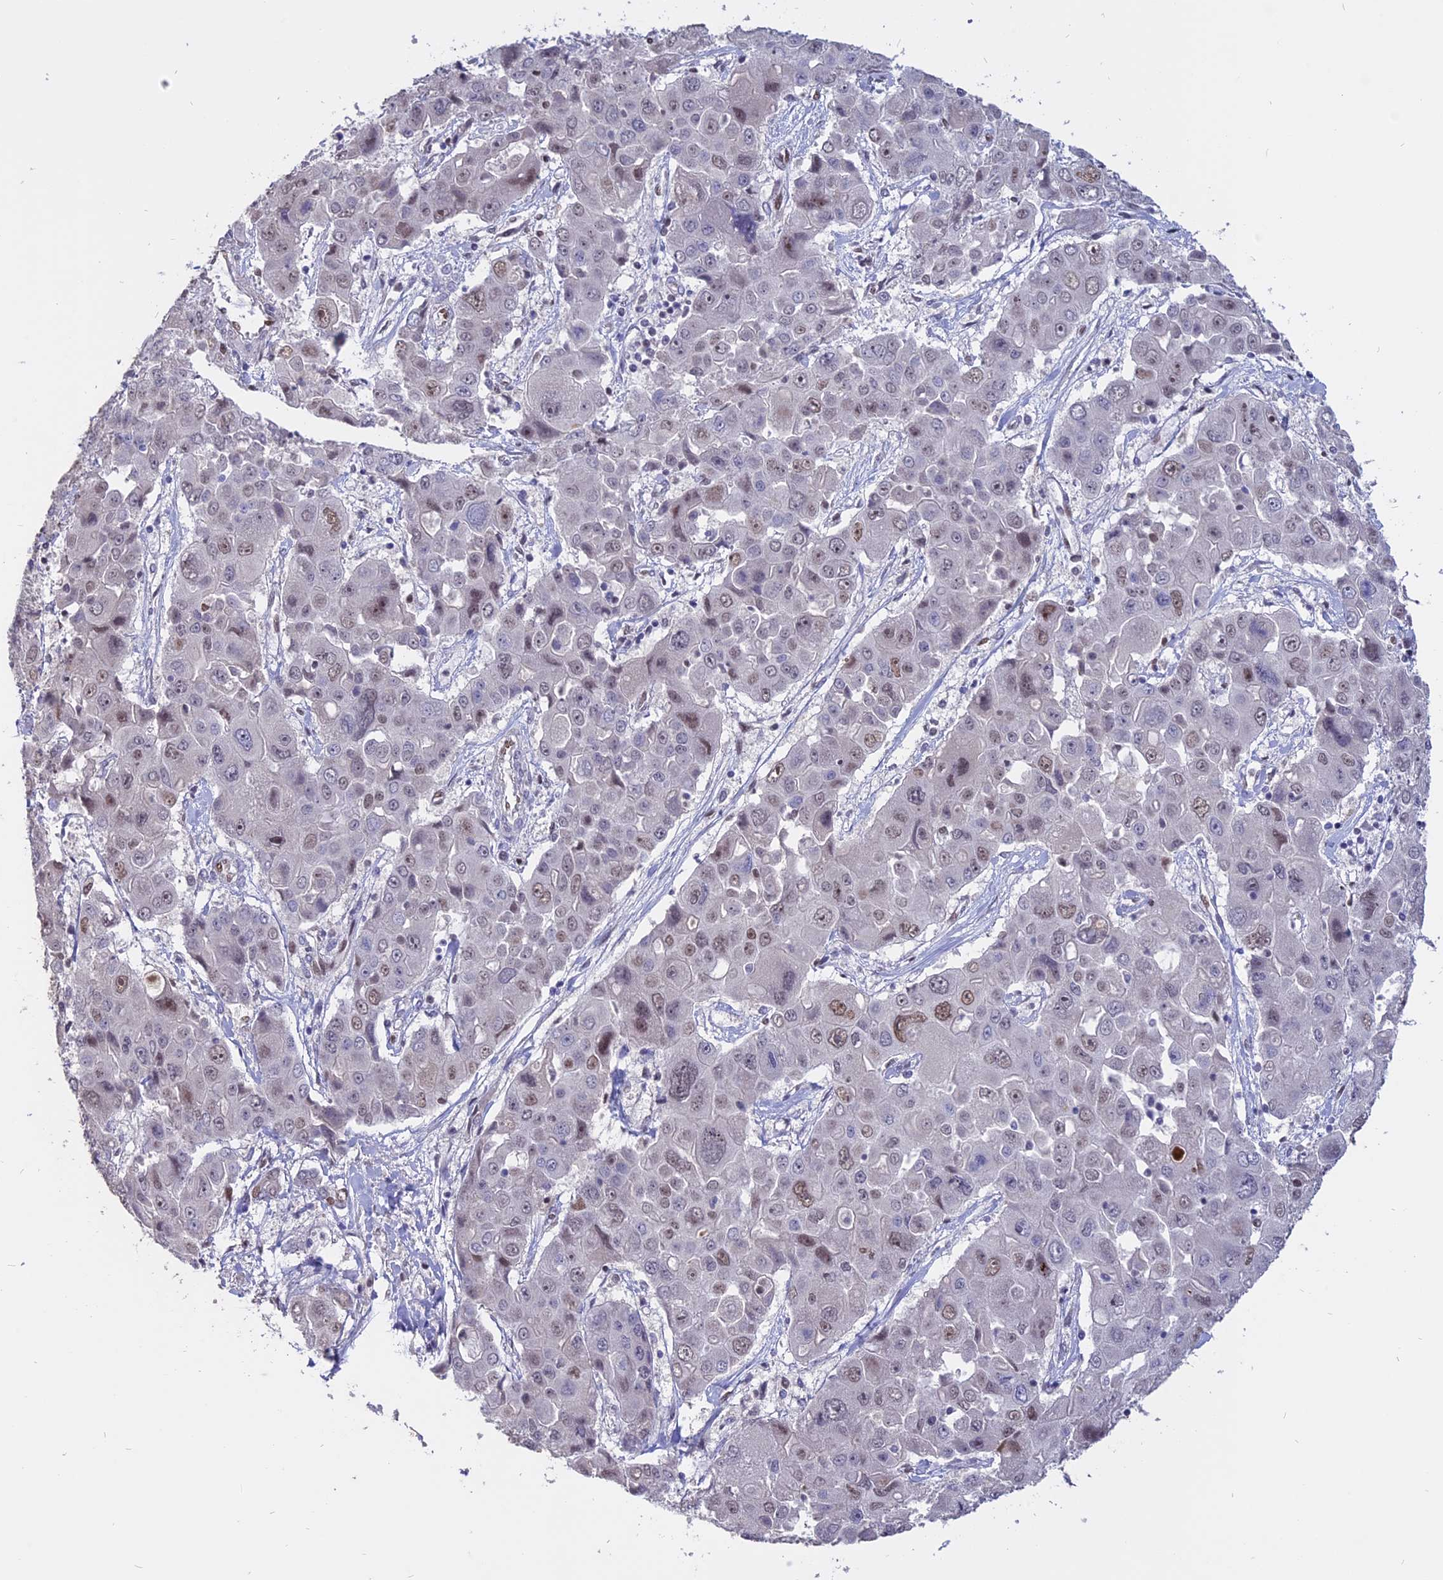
{"staining": {"intensity": "weak", "quantity": "25%-75%", "location": "nuclear"}, "tissue": "liver cancer", "cell_type": "Tumor cells", "image_type": "cancer", "snomed": [{"axis": "morphology", "description": "Cholangiocarcinoma"}, {"axis": "topography", "description": "Liver"}], "caption": "Weak nuclear staining for a protein is present in approximately 25%-75% of tumor cells of liver cancer (cholangiocarcinoma) using IHC.", "gene": "TMEM263", "patient": {"sex": "male", "age": 67}}